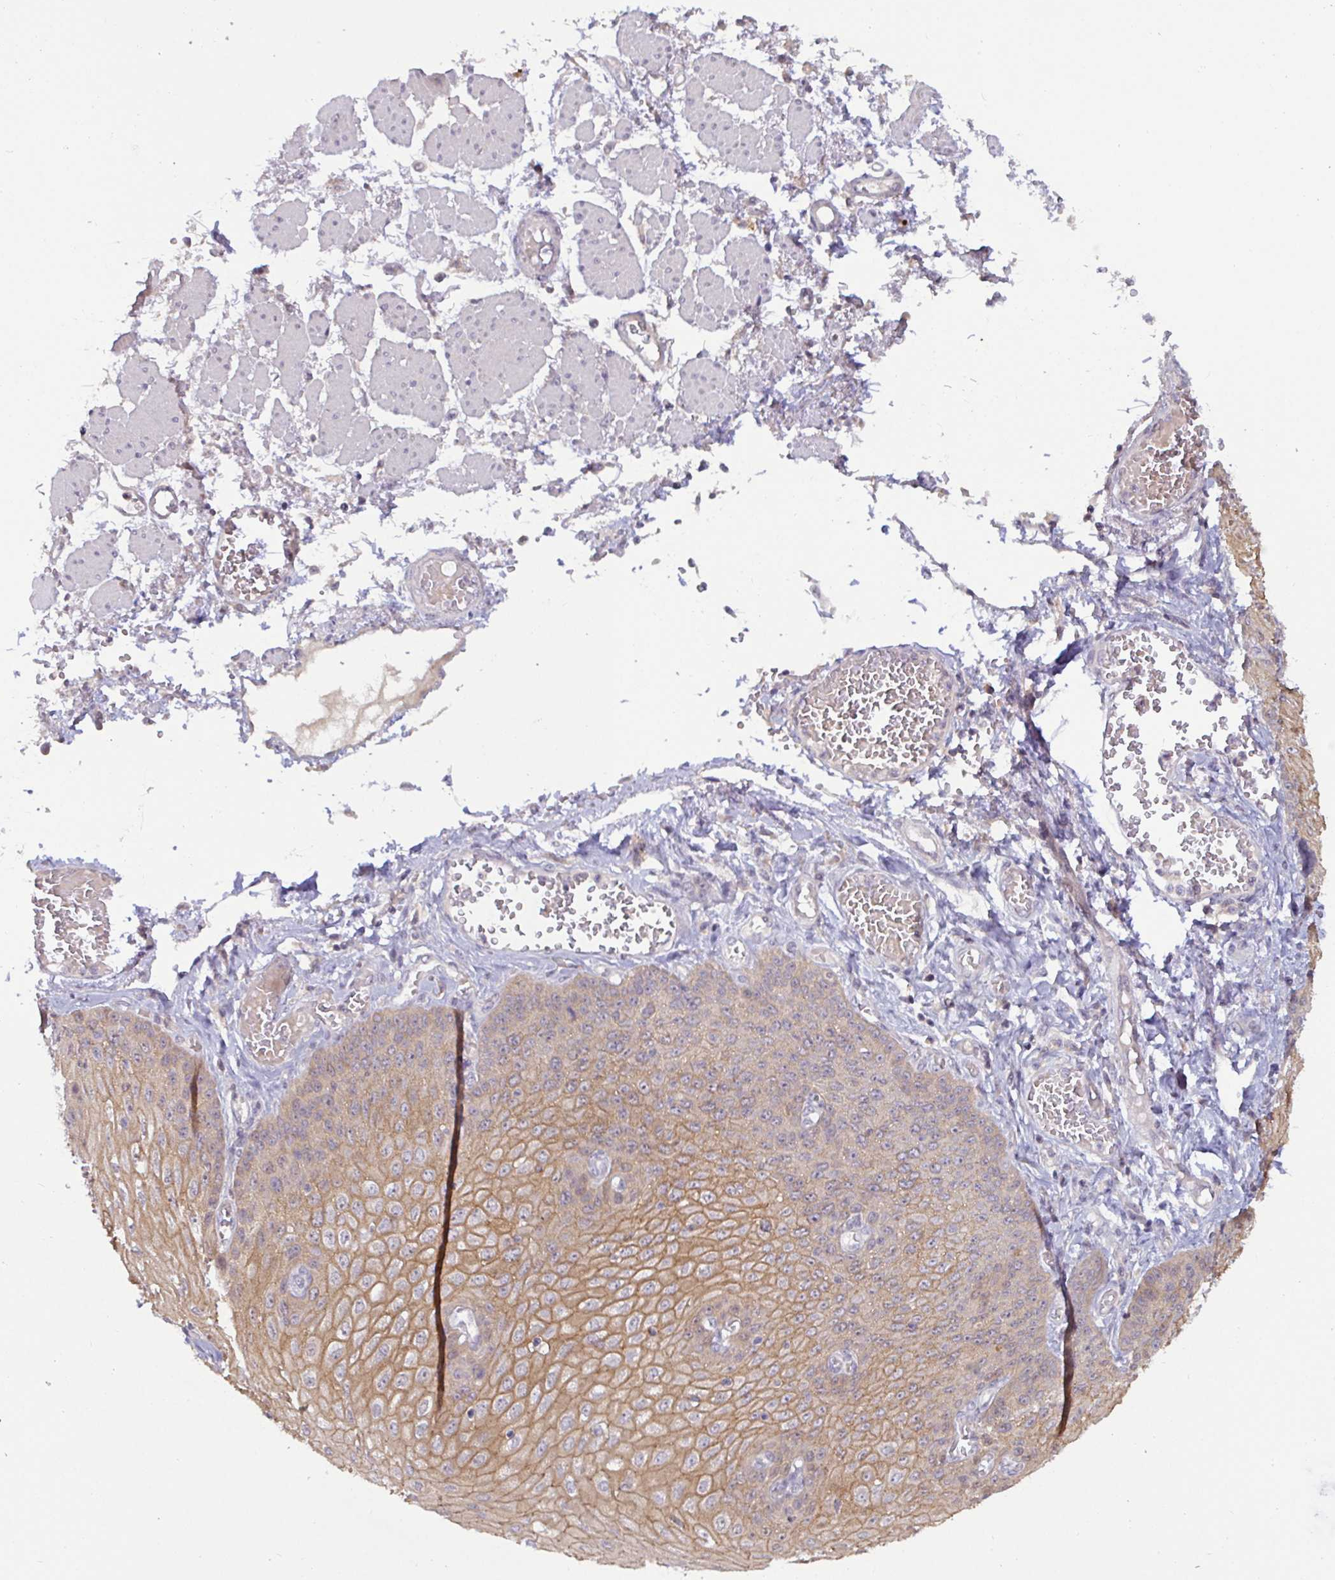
{"staining": {"intensity": "moderate", "quantity": ">75%", "location": "cytoplasmic/membranous"}, "tissue": "esophagus", "cell_type": "Squamous epithelial cells", "image_type": "normal", "snomed": [{"axis": "morphology", "description": "Normal tissue, NOS"}, {"axis": "morphology", "description": "Adenocarcinoma, NOS"}, {"axis": "topography", "description": "Esophagus"}], "caption": "Unremarkable esophagus was stained to show a protein in brown. There is medium levels of moderate cytoplasmic/membranous expression in approximately >75% of squamous epithelial cells. (DAB IHC with brightfield microscopy, high magnification).", "gene": "GSTM1", "patient": {"sex": "male", "age": 81}}